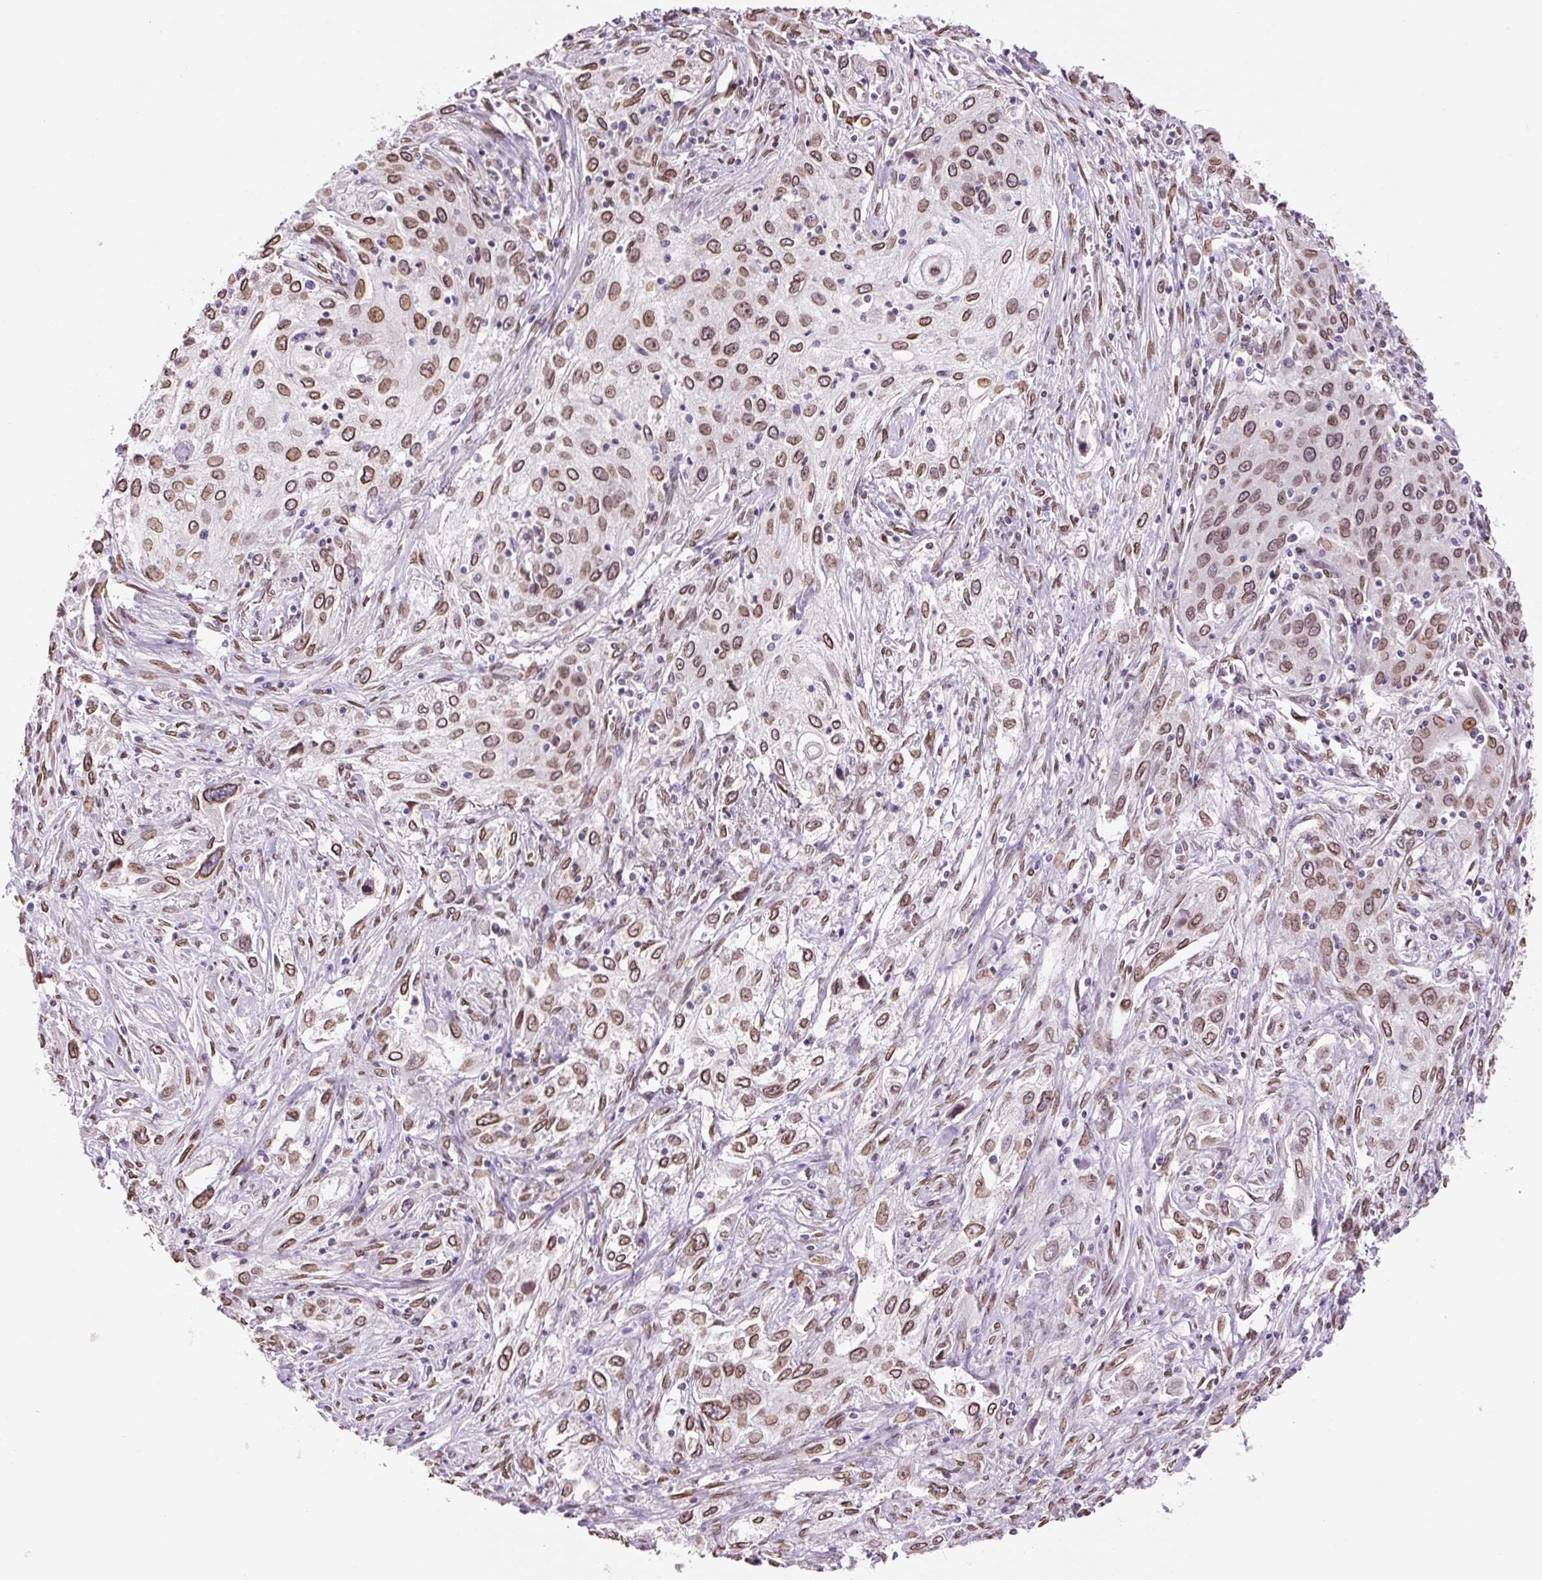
{"staining": {"intensity": "moderate", "quantity": ">75%", "location": "cytoplasmic/membranous,nuclear"}, "tissue": "lung cancer", "cell_type": "Tumor cells", "image_type": "cancer", "snomed": [{"axis": "morphology", "description": "Squamous cell carcinoma, NOS"}, {"axis": "topography", "description": "Lung"}], "caption": "Immunohistochemical staining of human squamous cell carcinoma (lung) exhibits moderate cytoplasmic/membranous and nuclear protein expression in about >75% of tumor cells.", "gene": "ZNF224", "patient": {"sex": "female", "age": 69}}